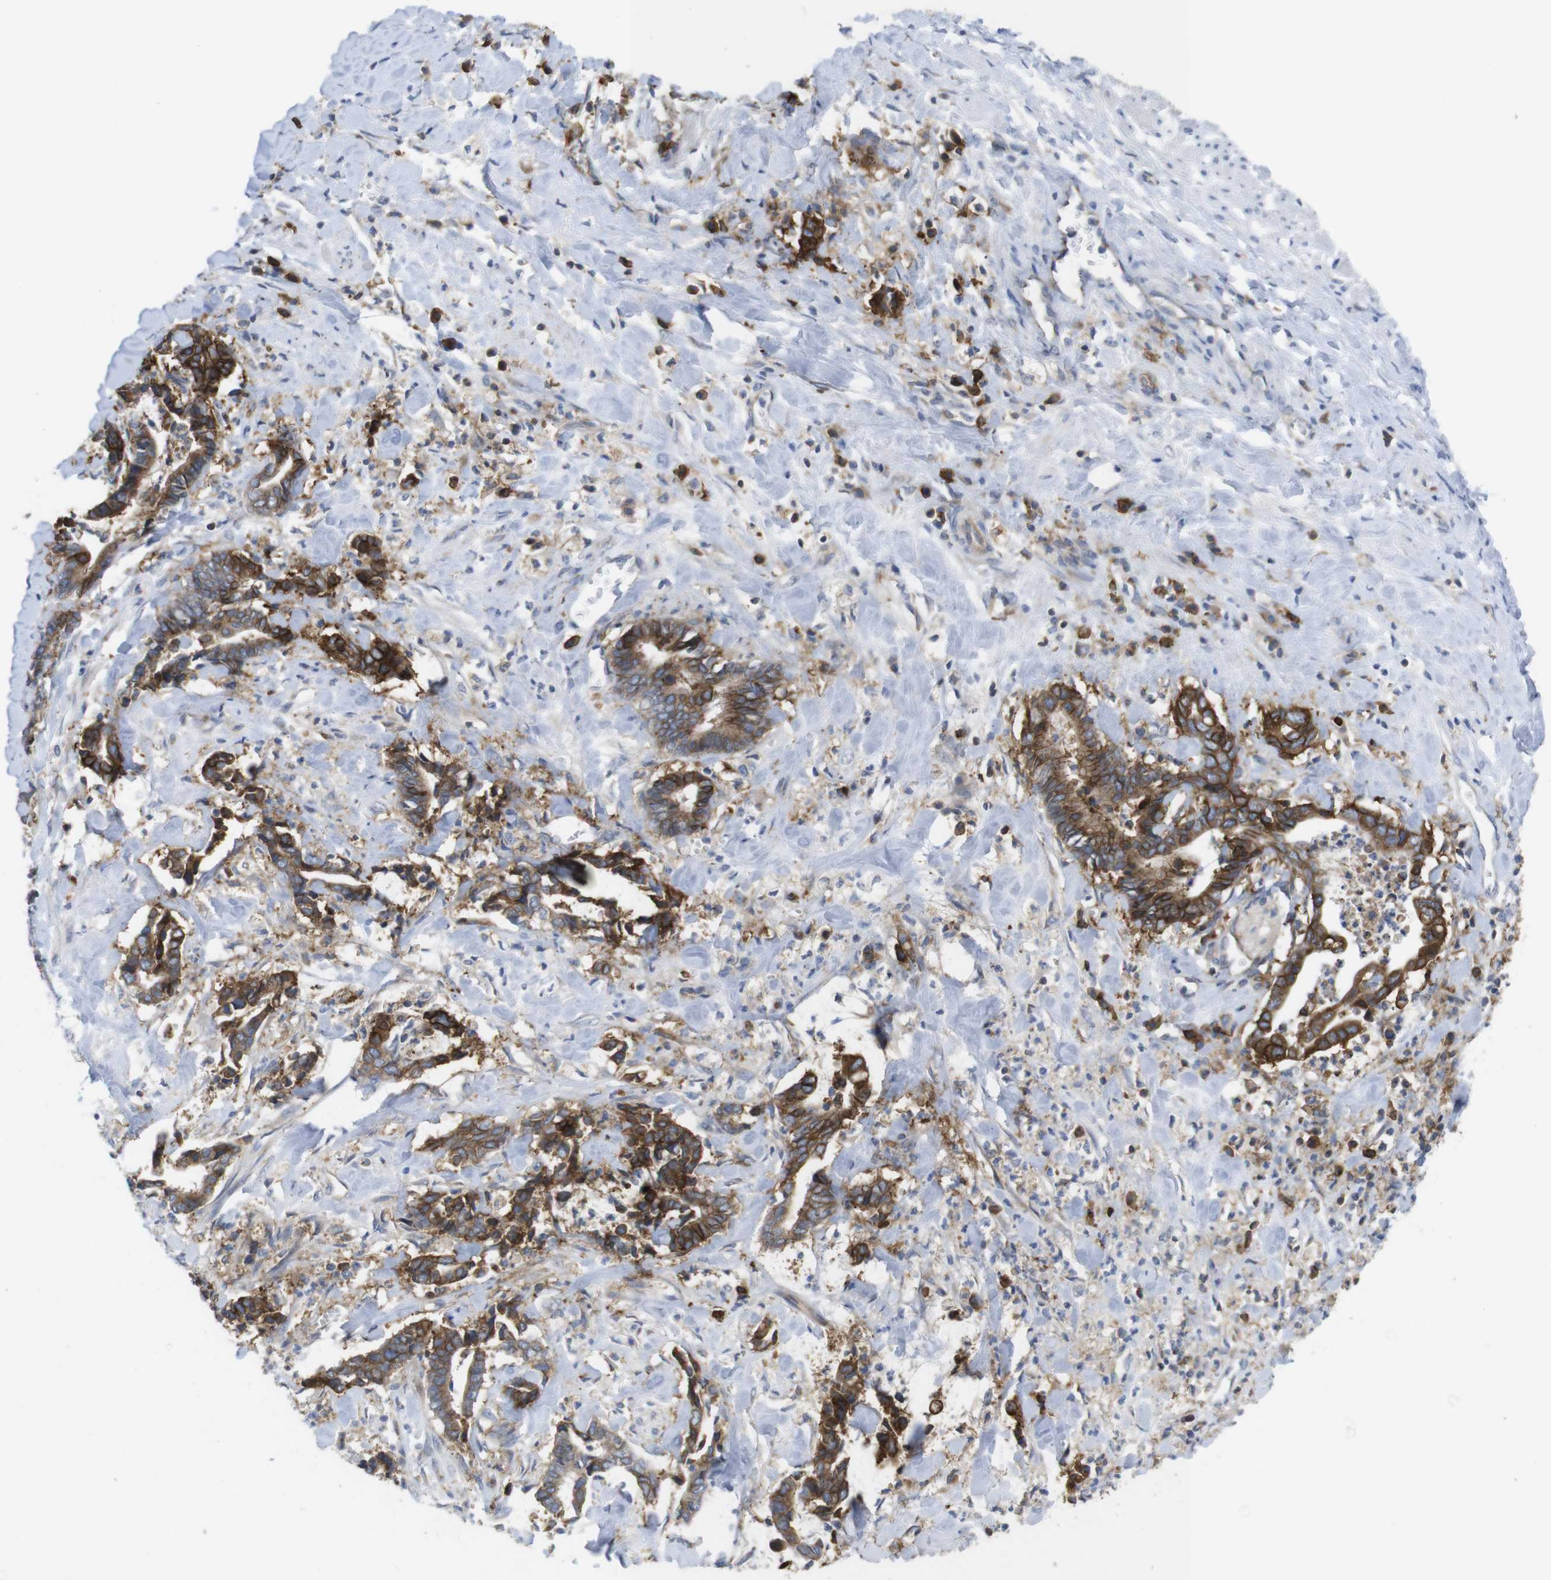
{"staining": {"intensity": "strong", "quantity": ">75%", "location": "cytoplasmic/membranous"}, "tissue": "cervical cancer", "cell_type": "Tumor cells", "image_type": "cancer", "snomed": [{"axis": "morphology", "description": "Adenocarcinoma, NOS"}, {"axis": "topography", "description": "Cervix"}], "caption": "Immunohistochemistry (IHC) of human cervical cancer (adenocarcinoma) exhibits high levels of strong cytoplasmic/membranous positivity in about >75% of tumor cells.", "gene": "CCR6", "patient": {"sex": "female", "age": 44}}